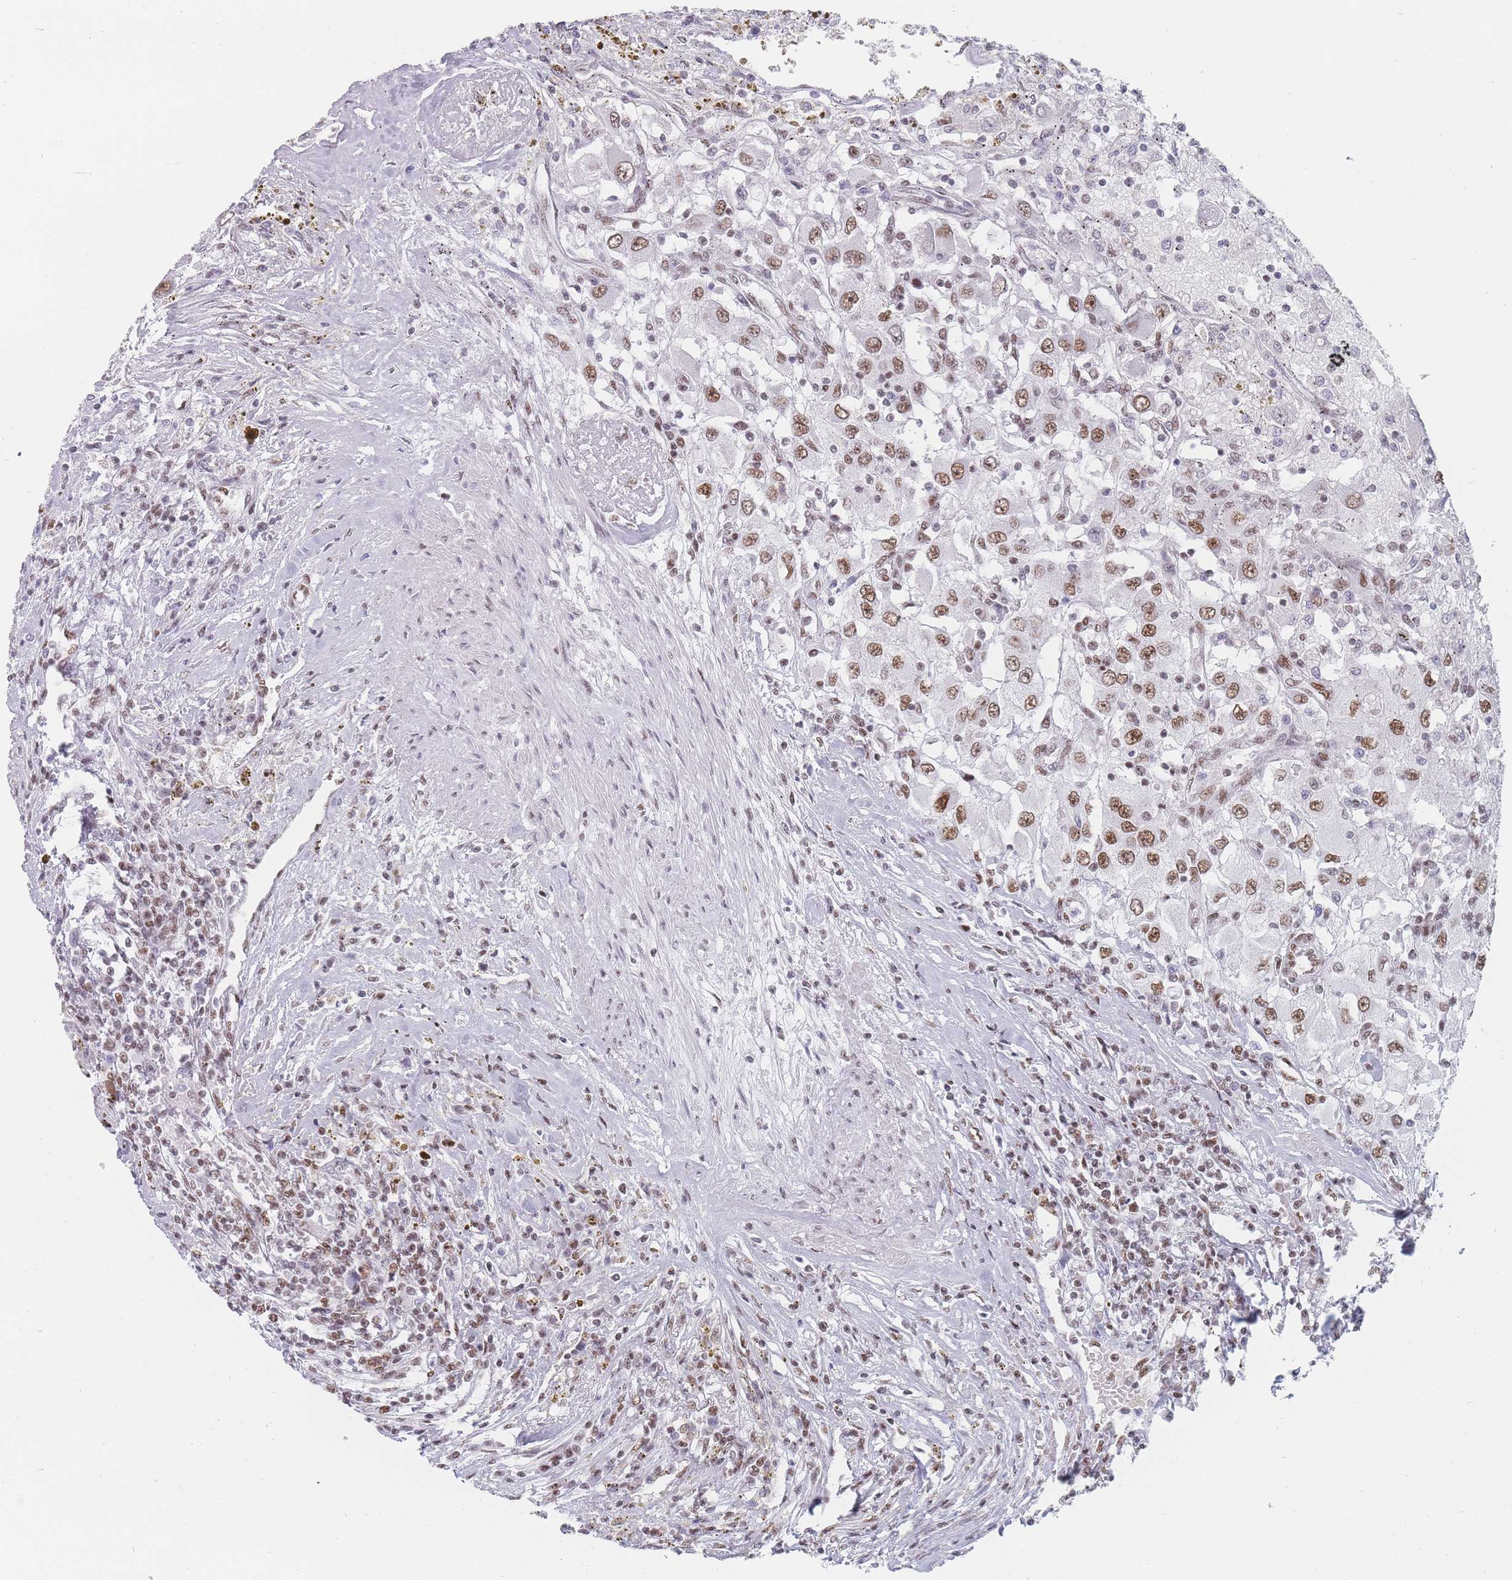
{"staining": {"intensity": "moderate", "quantity": "25%-75%", "location": "nuclear"}, "tissue": "renal cancer", "cell_type": "Tumor cells", "image_type": "cancer", "snomed": [{"axis": "morphology", "description": "Adenocarcinoma, NOS"}, {"axis": "topography", "description": "Kidney"}], "caption": "Brown immunohistochemical staining in human renal cancer (adenocarcinoma) exhibits moderate nuclear expression in approximately 25%-75% of tumor cells.", "gene": "SAFB2", "patient": {"sex": "female", "age": 67}}